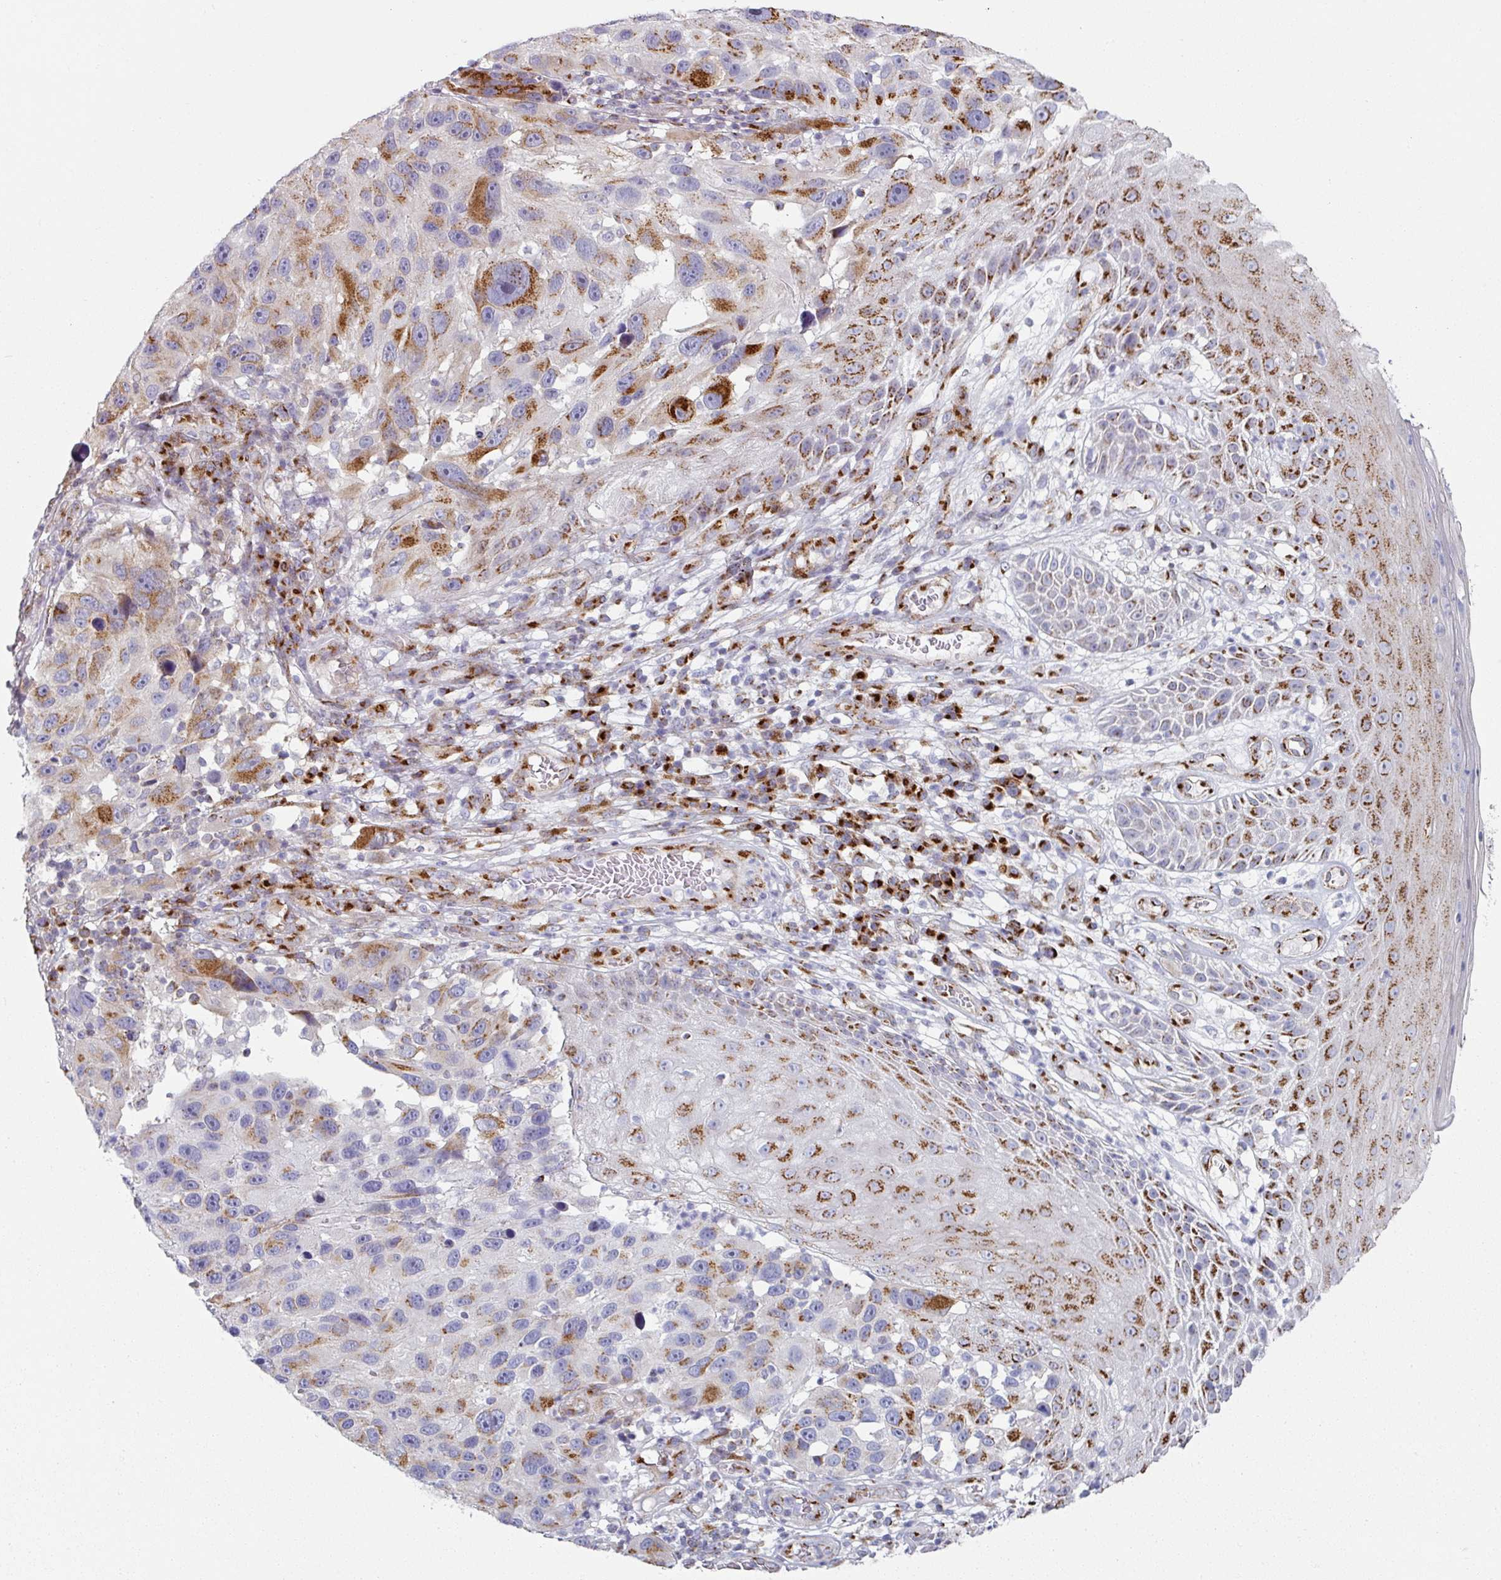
{"staining": {"intensity": "moderate", "quantity": "25%-75%", "location": "cytoplasmic/membranous"}, "tissue": "melanoma", "cell_type": "Tumor cells", "image_type": "cancer", "snomed": [{"axis": "morphology", "description": "Malignant melanoma, NOS"}, {"axis": "topography", "description": "Skin"}], "caption": "This image displays melanoma stained with immunohistochemistry (IHC) to label a protein in brown. The cytoplasmic/membranous of tumor cells show moderate positivity for the protein. Nuclei are counter-stained blue.", "gene": "CCDC85B", "patient": {"sex": "male", "age": 53}}